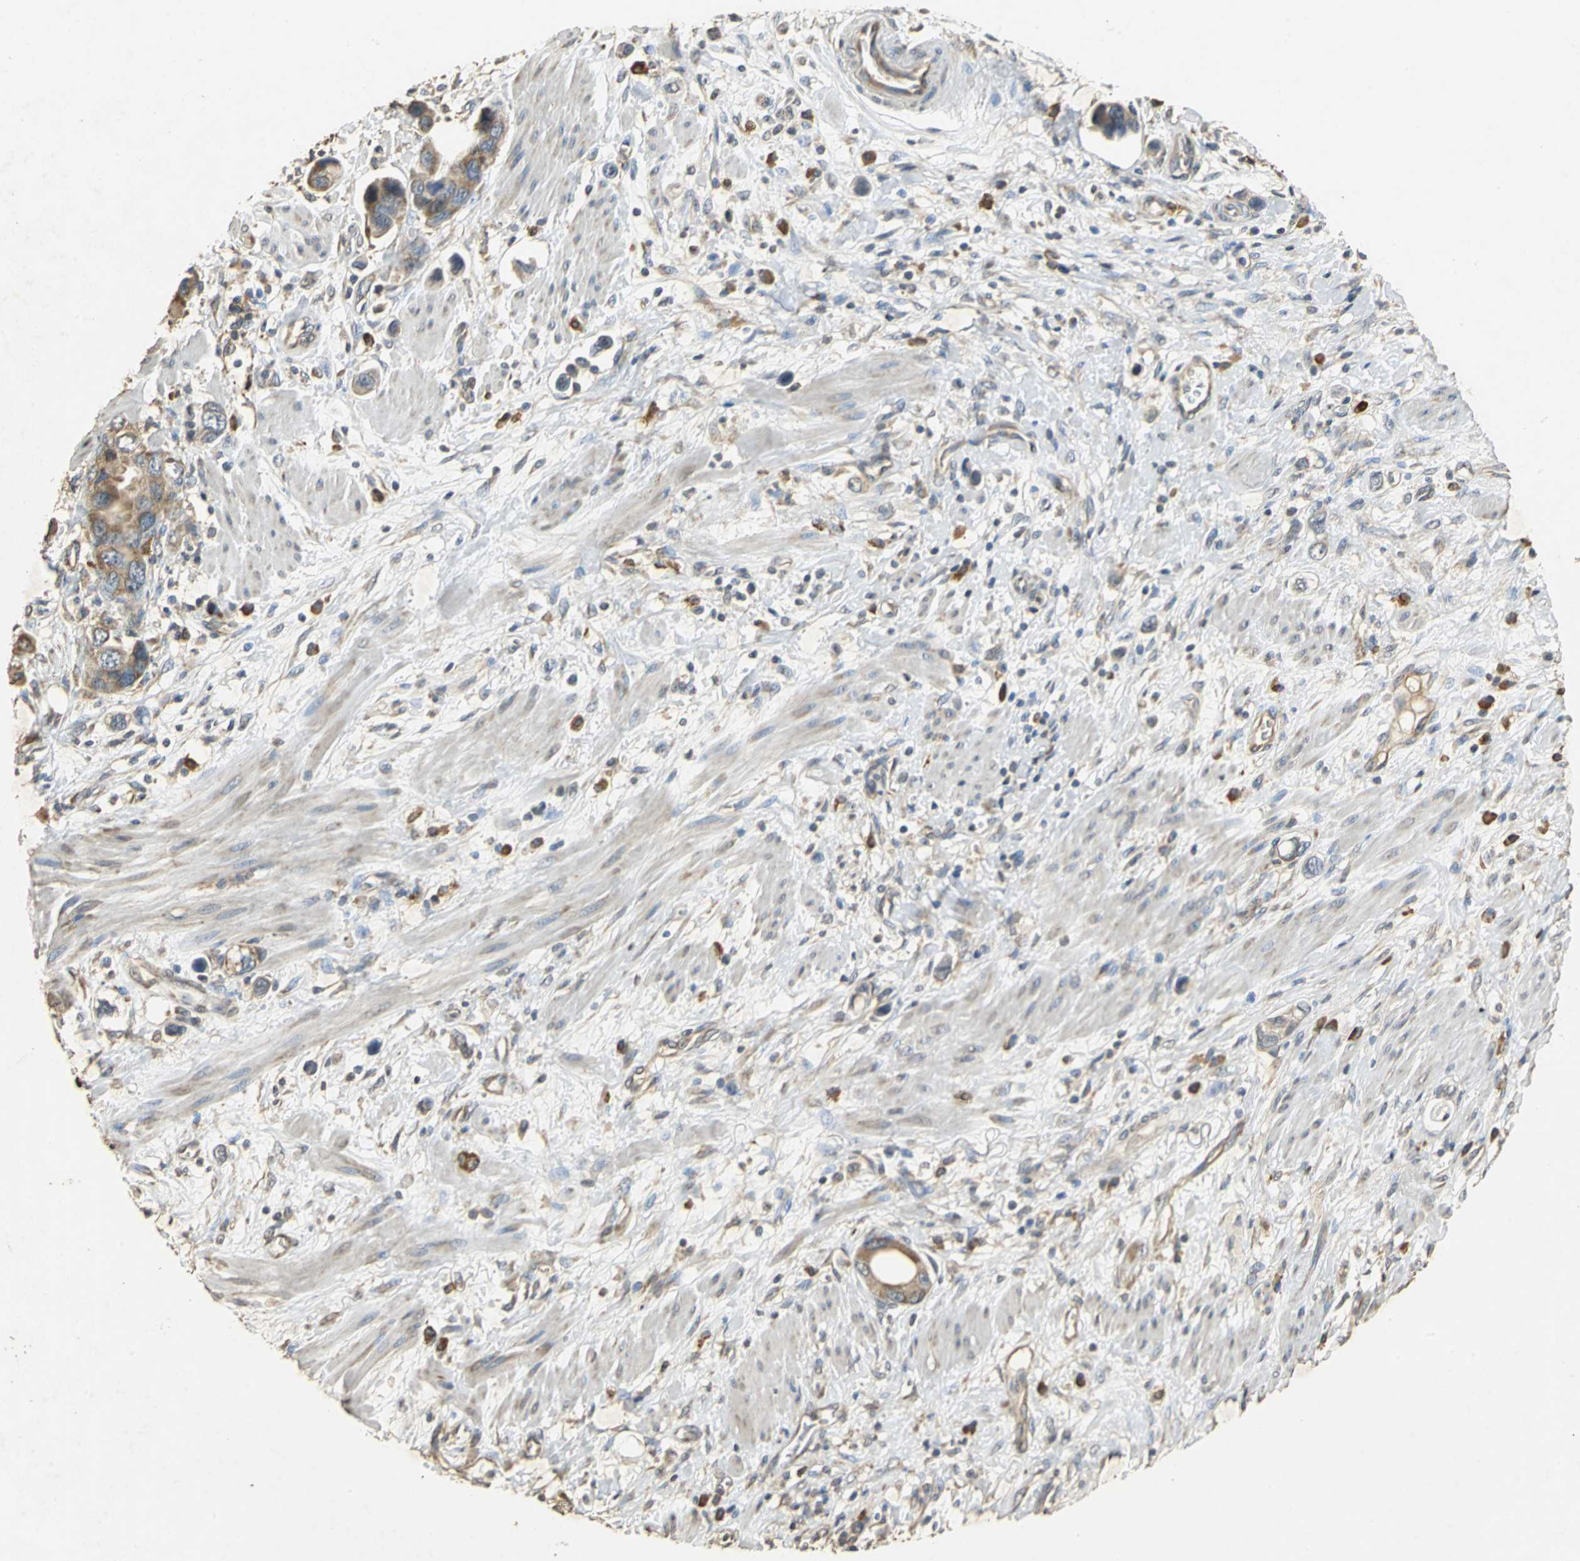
{"staining": {"intensity": "weak", "quantity": ">75%", "location": "cytoplasmic/membranous"}, "tissue": "stomach cancer", "cell_type": "Tumor cells", "image_type": "cancer", "snomed": [{"axis": "morphology", "description": "Adenocarcinoma, NOS"}, {"axis": "topography", "description": "Stomach, lower"}], "caption": "An image of stomach cancer (adenocarcinoma) stained for a protein exhibits weak cytoplasmic/membranous brown staining in tumor cells.", "gene": "ACSL4", "patient": {"sex": "female", "age": 93}}